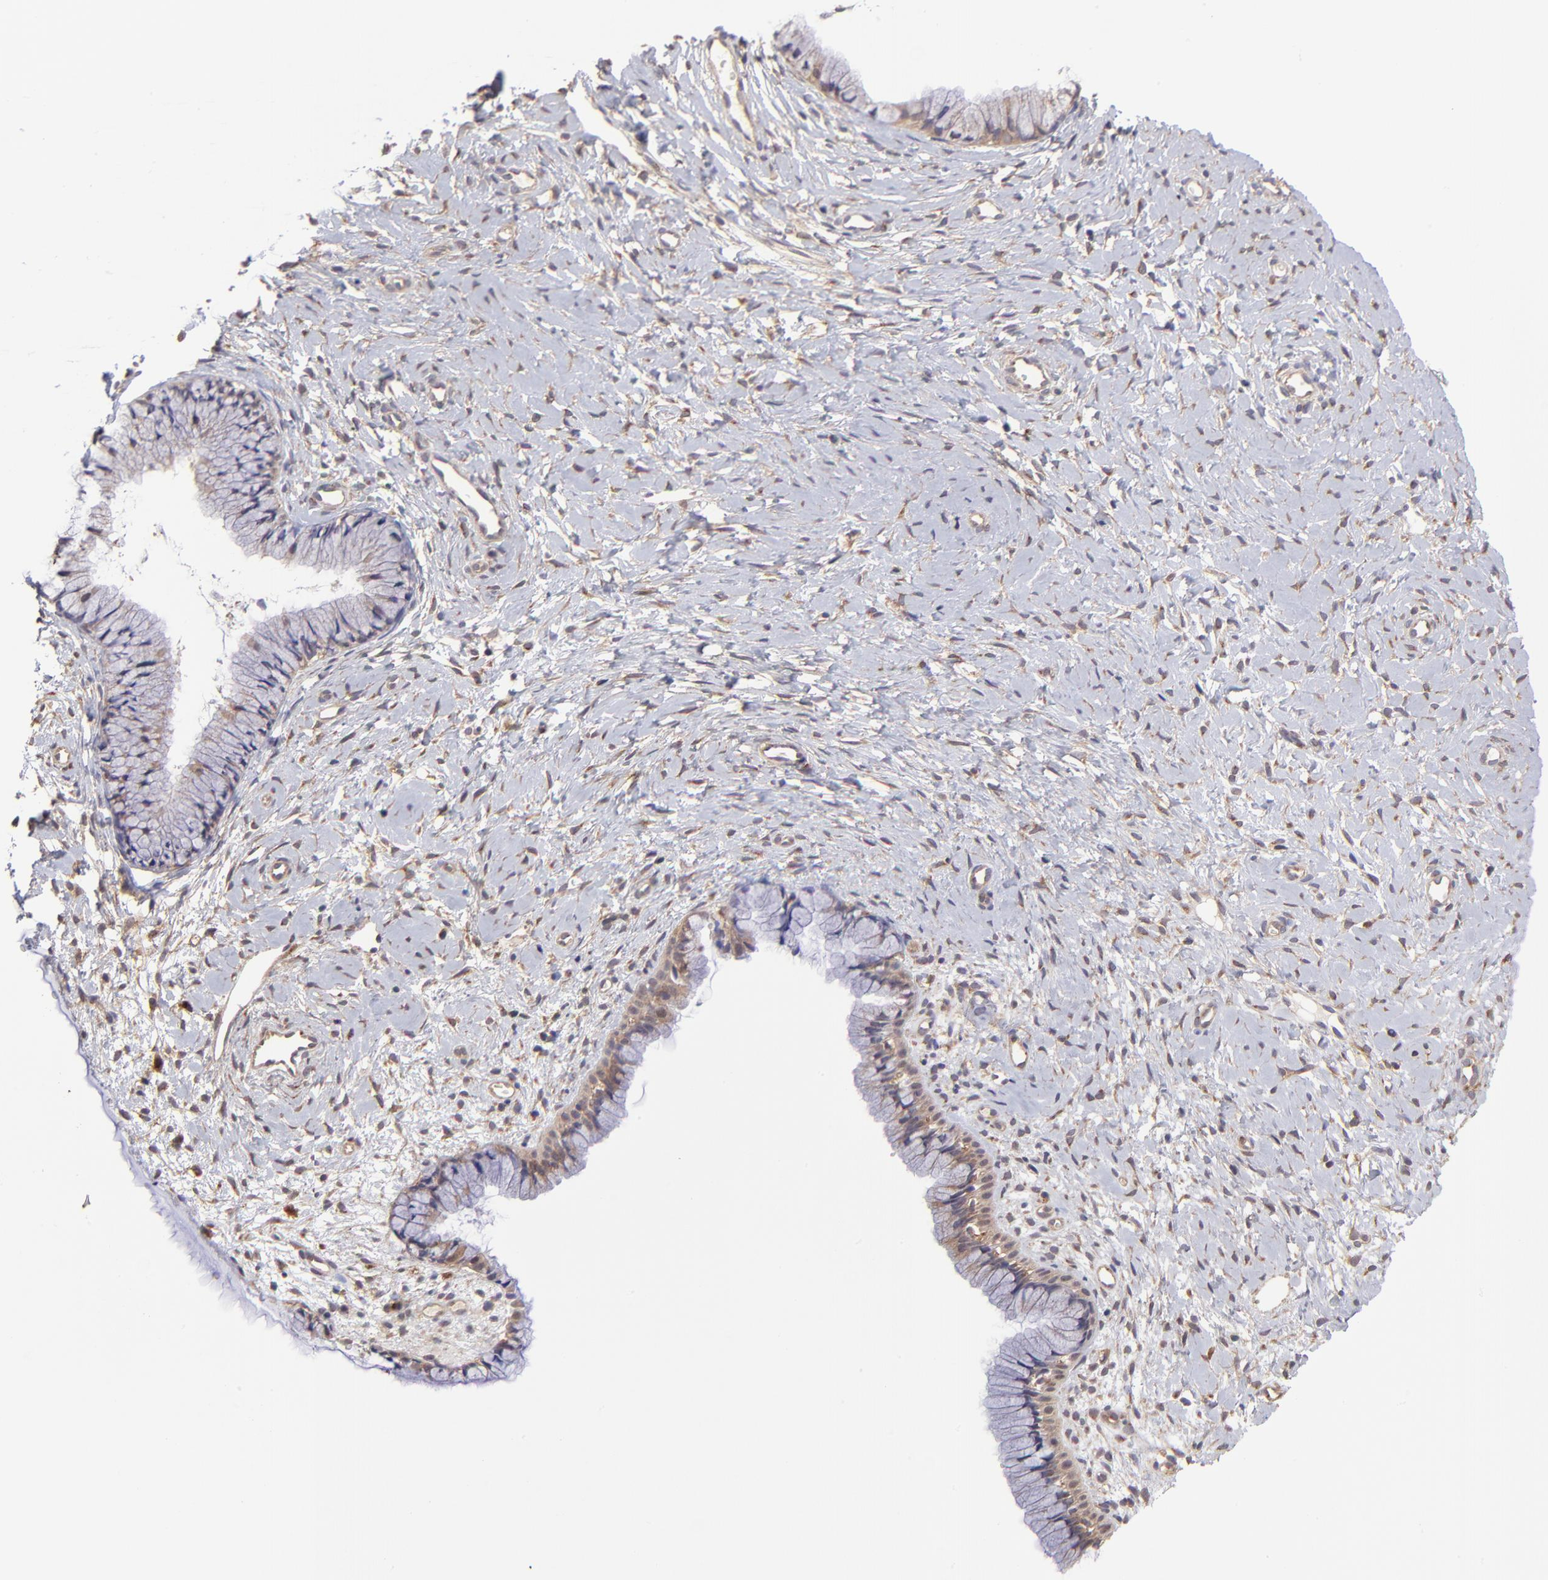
{"staining": {"intensity": "moderate", "quantity": ">75%", "location": "cytoplasmic/membranous"}, "tissue": "cervix", "cell_type": "Glandular cells", "image_type": "normal", "snomed": [{"axis": "morphology", "description": "Normal tissue, NOS"}, {"axis": "topography", "description": "Cervix"}], "caption": "A medium amount of moderate cytoplasmic/membranous expression is identified in about >75% of glandular cells in unremarkable cervix. Using DAB (brown) and hematoxylin (blue) stains, captured at high magnification using brightfield microscopy.", "gene": "NSF", "patient": {"sex": "female", "age": 46}}